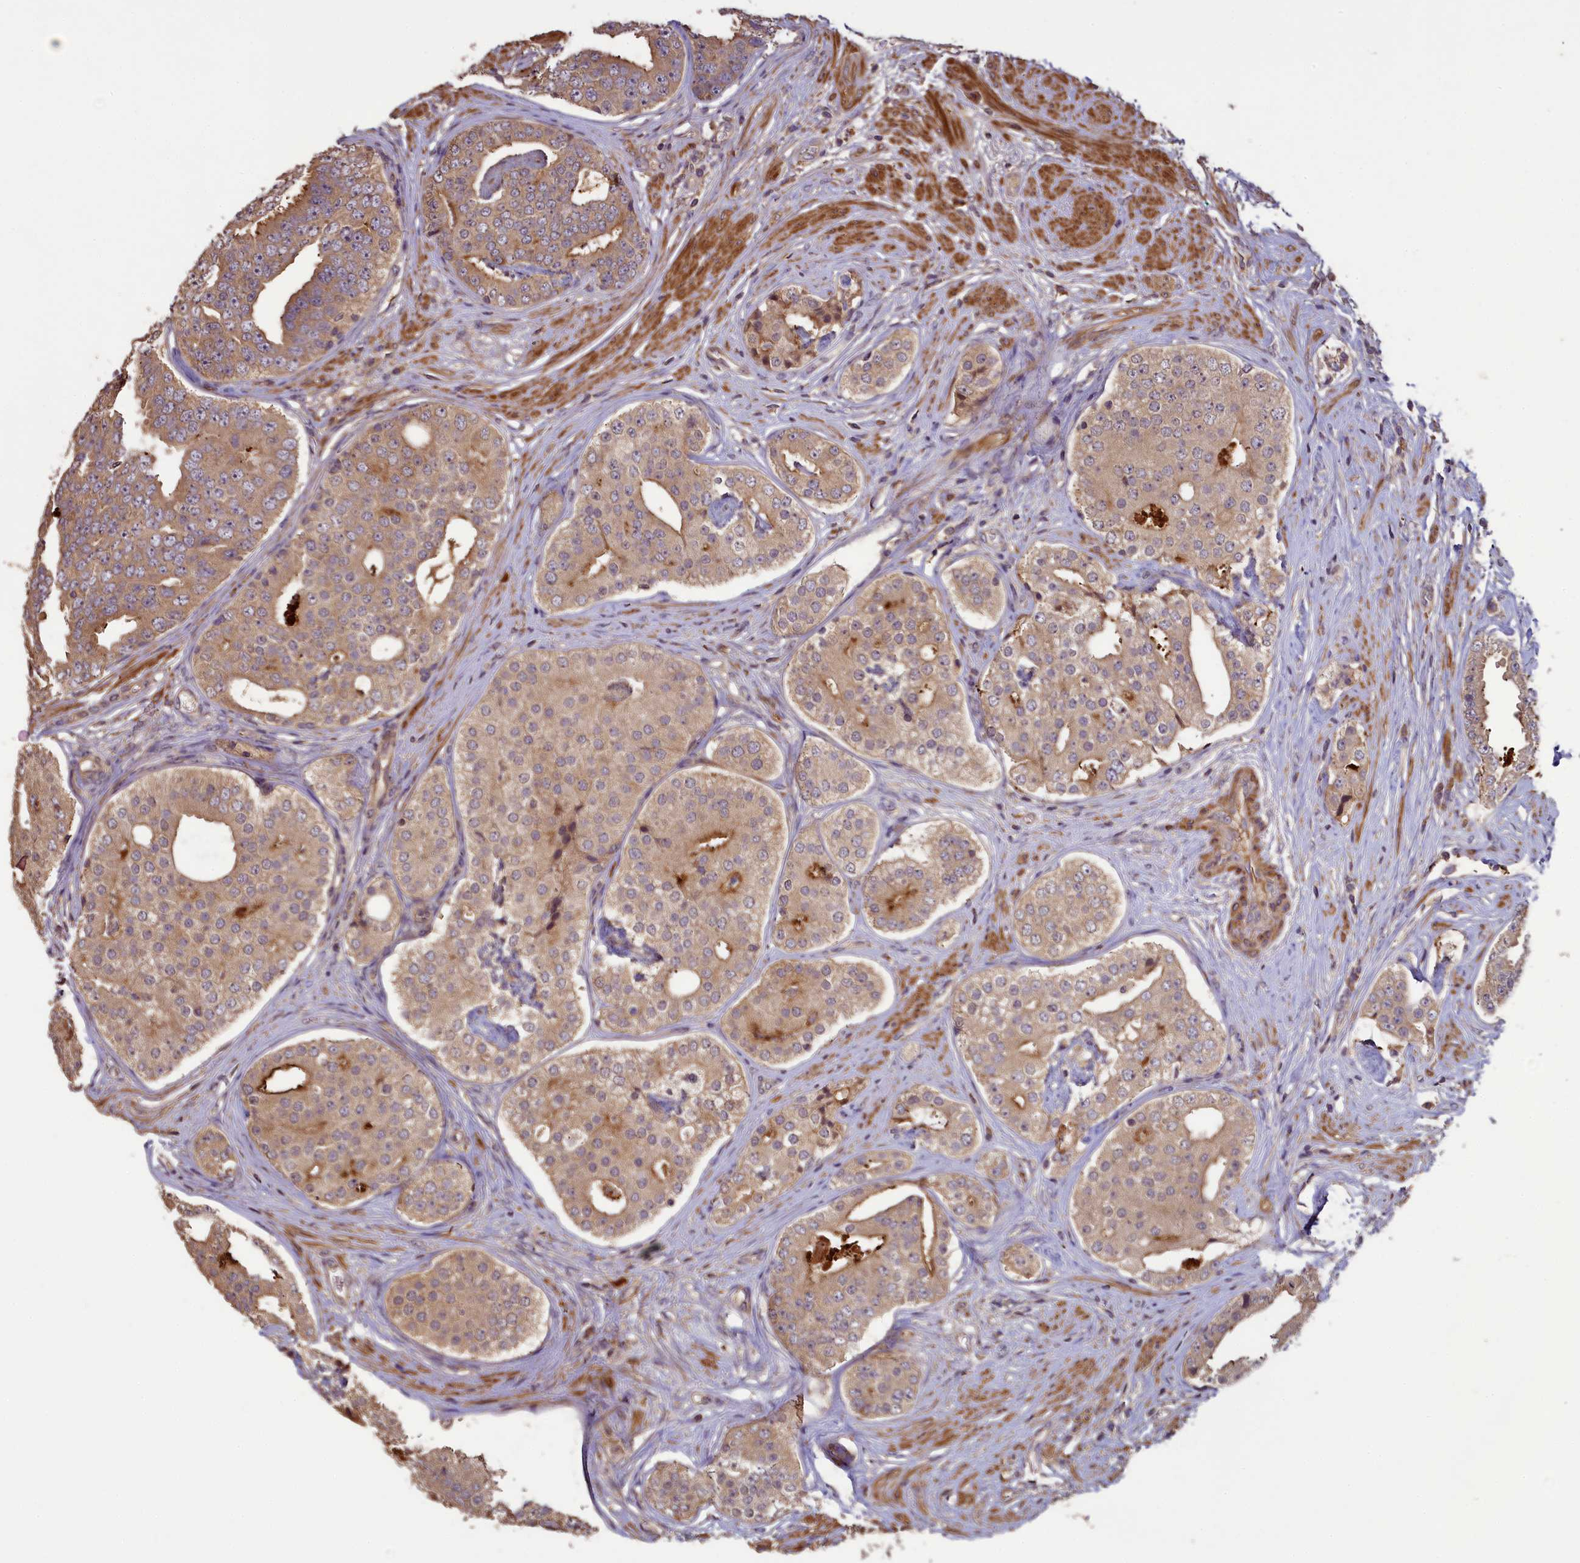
{"staining": {"intensity": "moderate", "quantity": ">75%", "location": "cytoplasmic/membranous"}, "tissue": "prostate cancer", "cell_type": "Tumor cells", "image_type": "cancer", "snomed": [{"axis": "morphology", "description": "Adenocarcinoma, High grade"}, {"axis": "topography", "description": "Prostate"}], "caption": "Moderate cytoplasmic/membranous positivity is identified in about >75% of tumor cells in prostate cancer.", "gene": "NUDT6", "patient": {"sex": "male", "age": 56}}